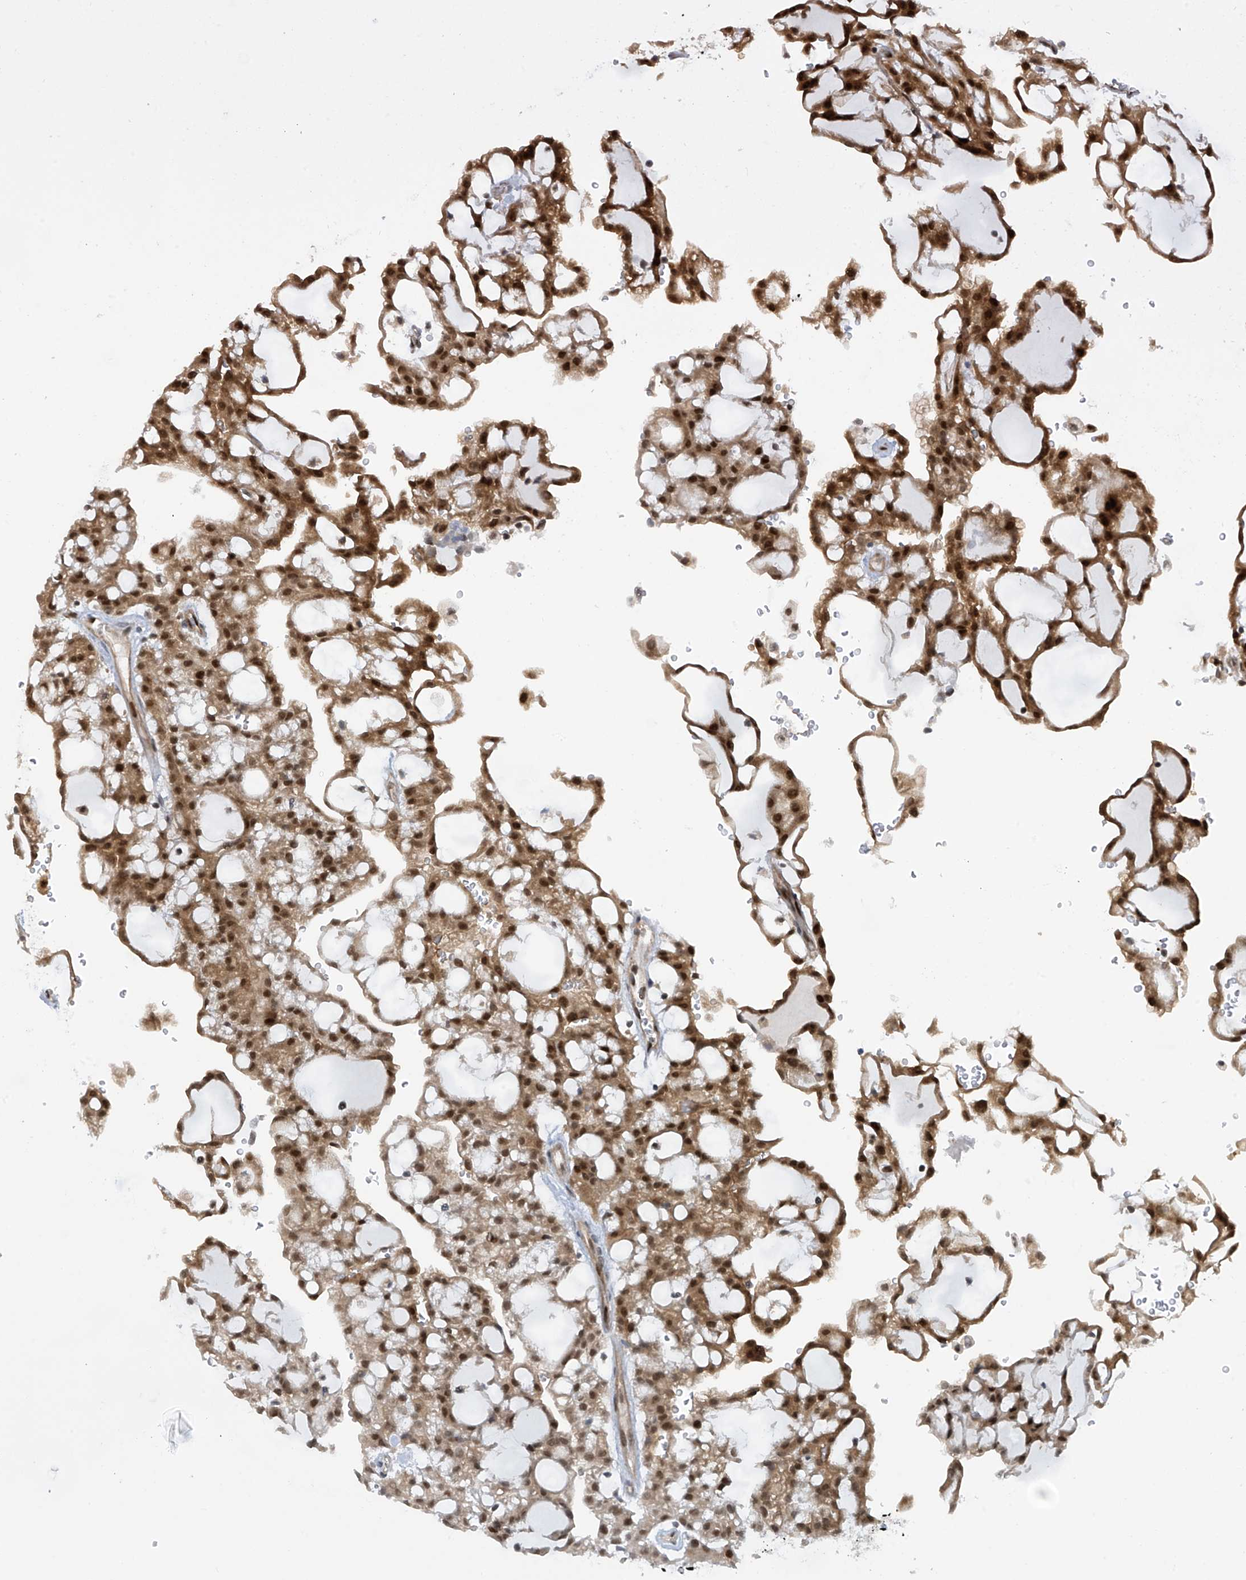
{"staining": {"intensity": "strong", "quantity": ">75%", "location": "cytoplasmic/membranous,nuclear"}, "tissue": "renal cancer", "cell_type": "Tumor cells", "image_type": "cancer", "snomed": [{"axis": "morphology", "description": "Adenocarcinoma, NOS"}, {"axis": "topography", "description": "Kidney"}], "caption": "Strong cytoplasmic/membranous and nuclear positivity is seen in approximately >75% of tumor cells in adenocarcinoma (renal). (Brightfield microscopy of DAB IHC at high magnification).", "gene": "LAGE3", "patient": {"sex": "male", "age": 63}}